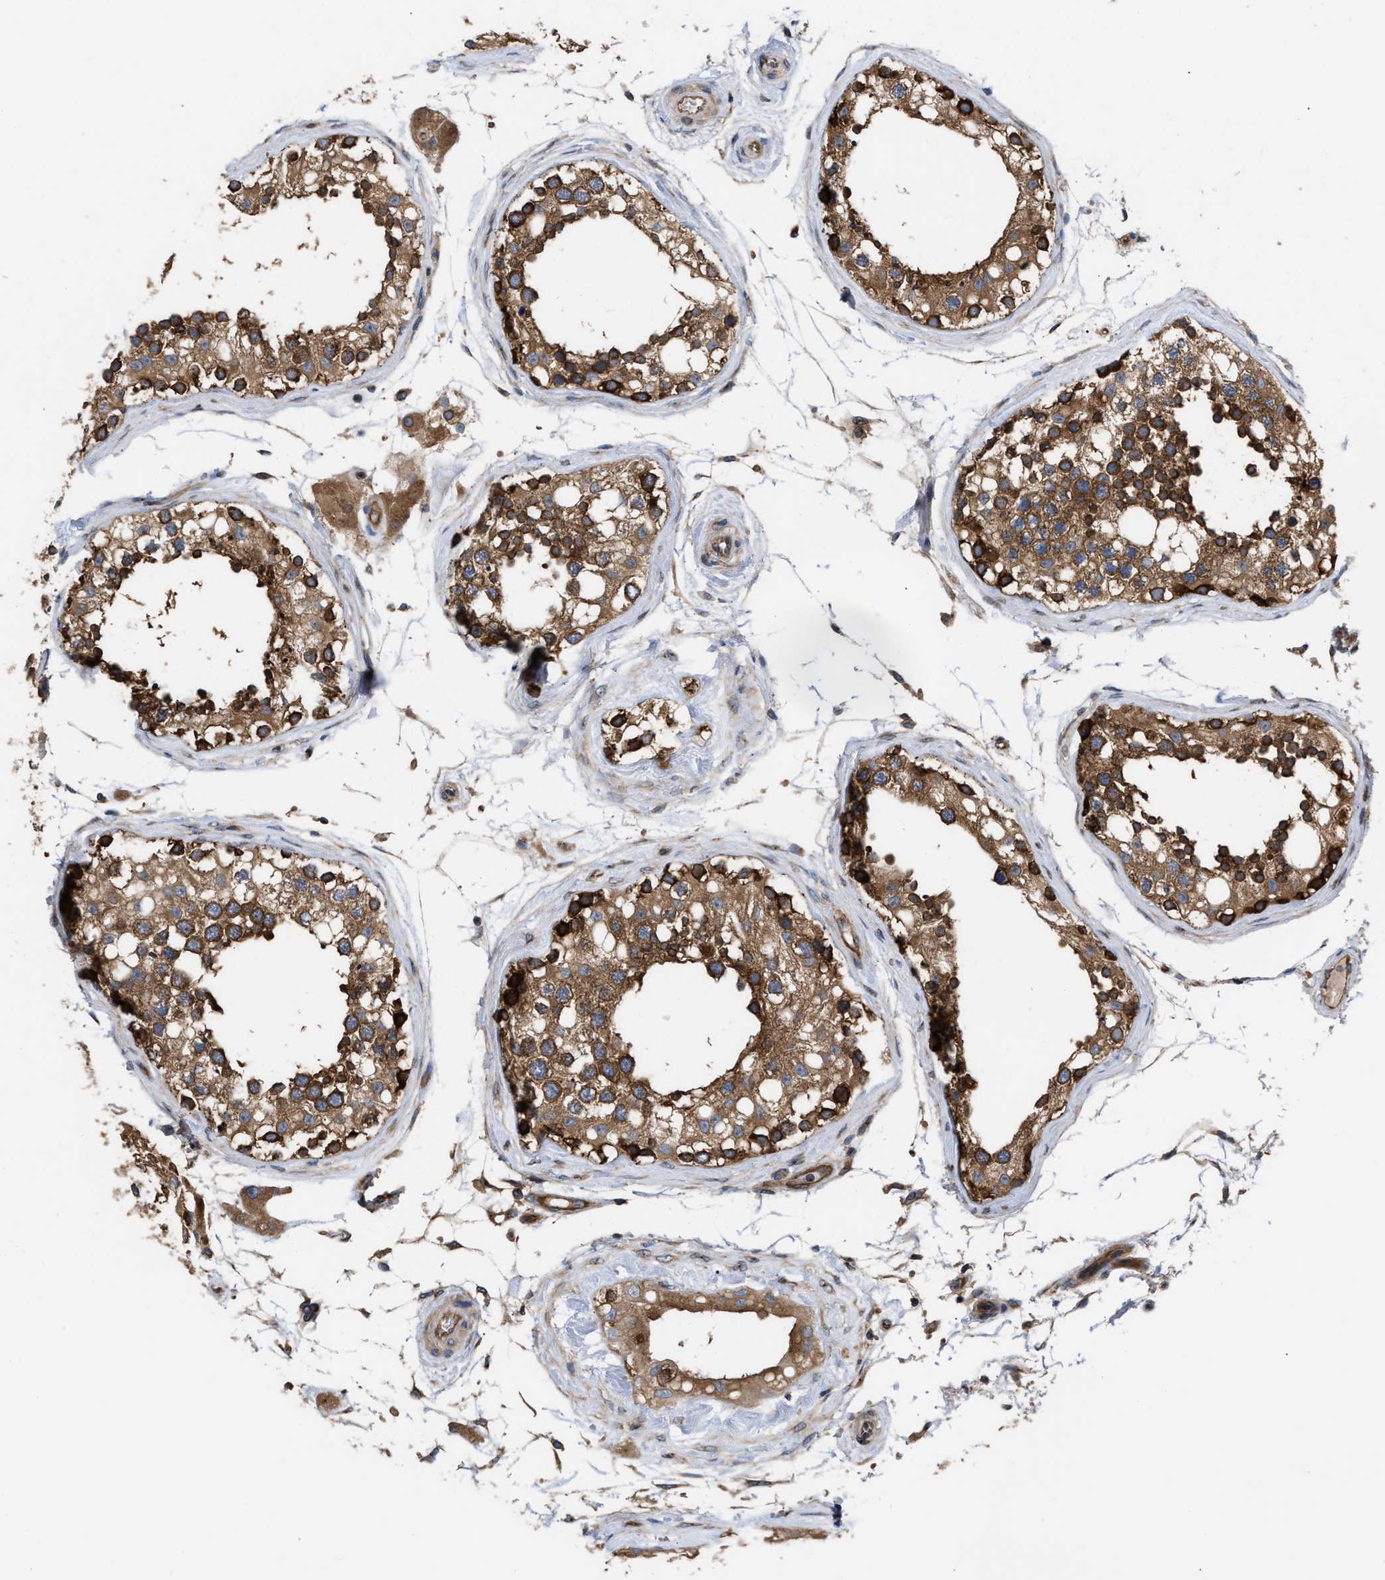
{"staining": {"intensity": "strong", "quantity": ">75%", "location": "cytoplasmic/membranous"}, "tissue": "testis", "cell_type": "Cells in seminiferous ducts", "image_type": "normal", "snomed": [{"axis": "morphology", "description": "Normal tissue, NOS"}, {"axis": "topography", "description": "Testis"}], "caption": "Immunohistochemistry staining of unremarkable testis, which displays high levels of strong cytoplasmic/membranous staining in approximately >75% of cells in seminiferous ducts indicating strong cytoplasmic/membranous protein expression. The staining was performed using DAB (3,3'-diaminobenzidine) (brown) for protein detection and nuclei were counterstained in hematoxylin (blue).", "gene": "LAPTM4B", "patient": {"sex": "male", "age": 68}}